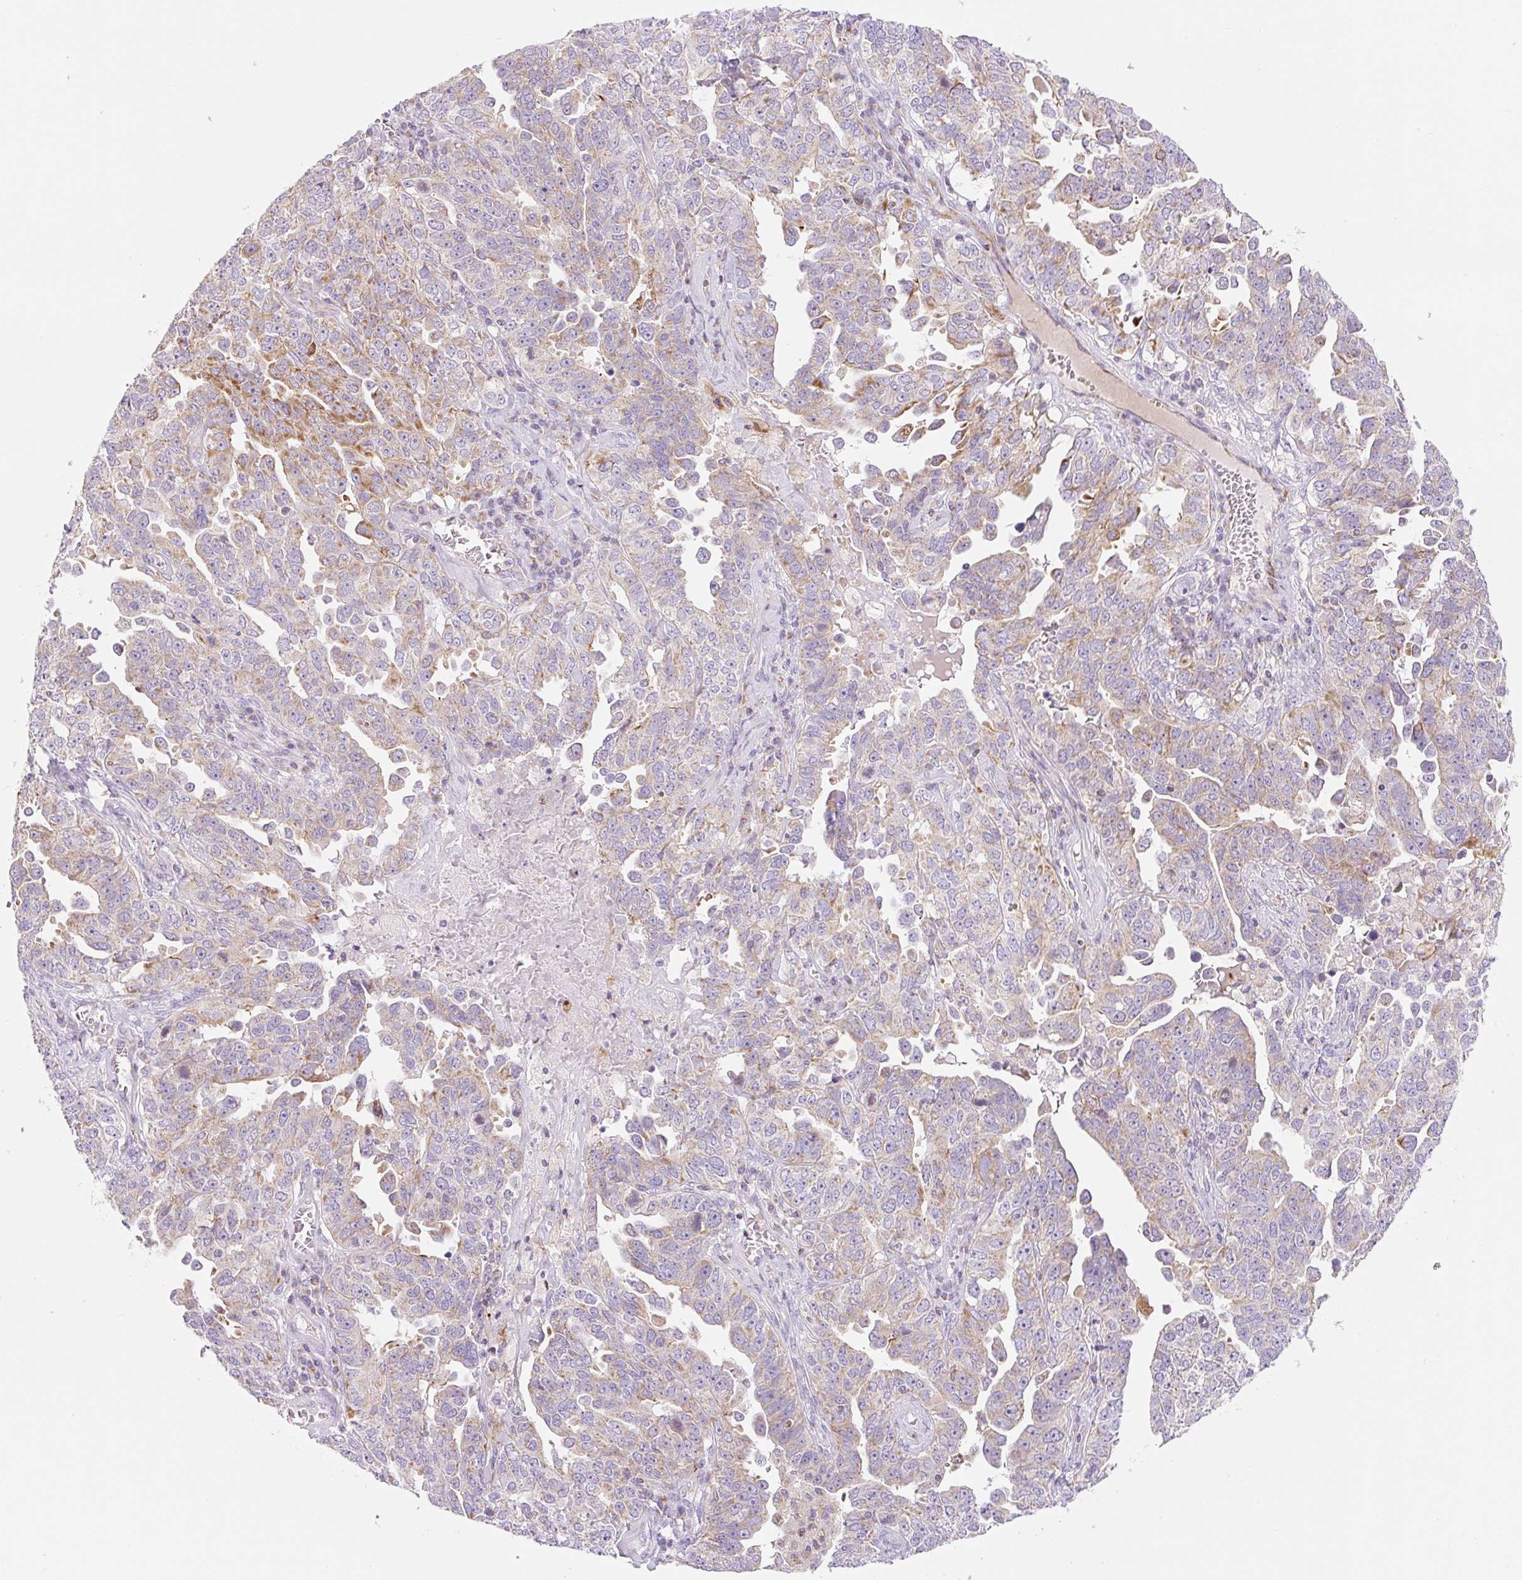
{"staining": {"intensity": "moderate", "quantity": "<25%", "location": "cytoplasmic/membranous"}, "tissue": "ovarian cancer", "cell_type": "Tumor cells", "image_type": "cancer", "snomed": [{"axis": "morphology", "description": "Carcinoma, endometroid"}, {"axis": "topography", "description": "Ovary"}], "caption": "Human ovarian cancer (endometroid carcinoma) stained with a brown dye demonstrates moderate cytoplasmic/membranous positive expression in about <25% of tumor cells.", "gene": "FOCAD", "patient": {"sex": "female", "age": 62}}